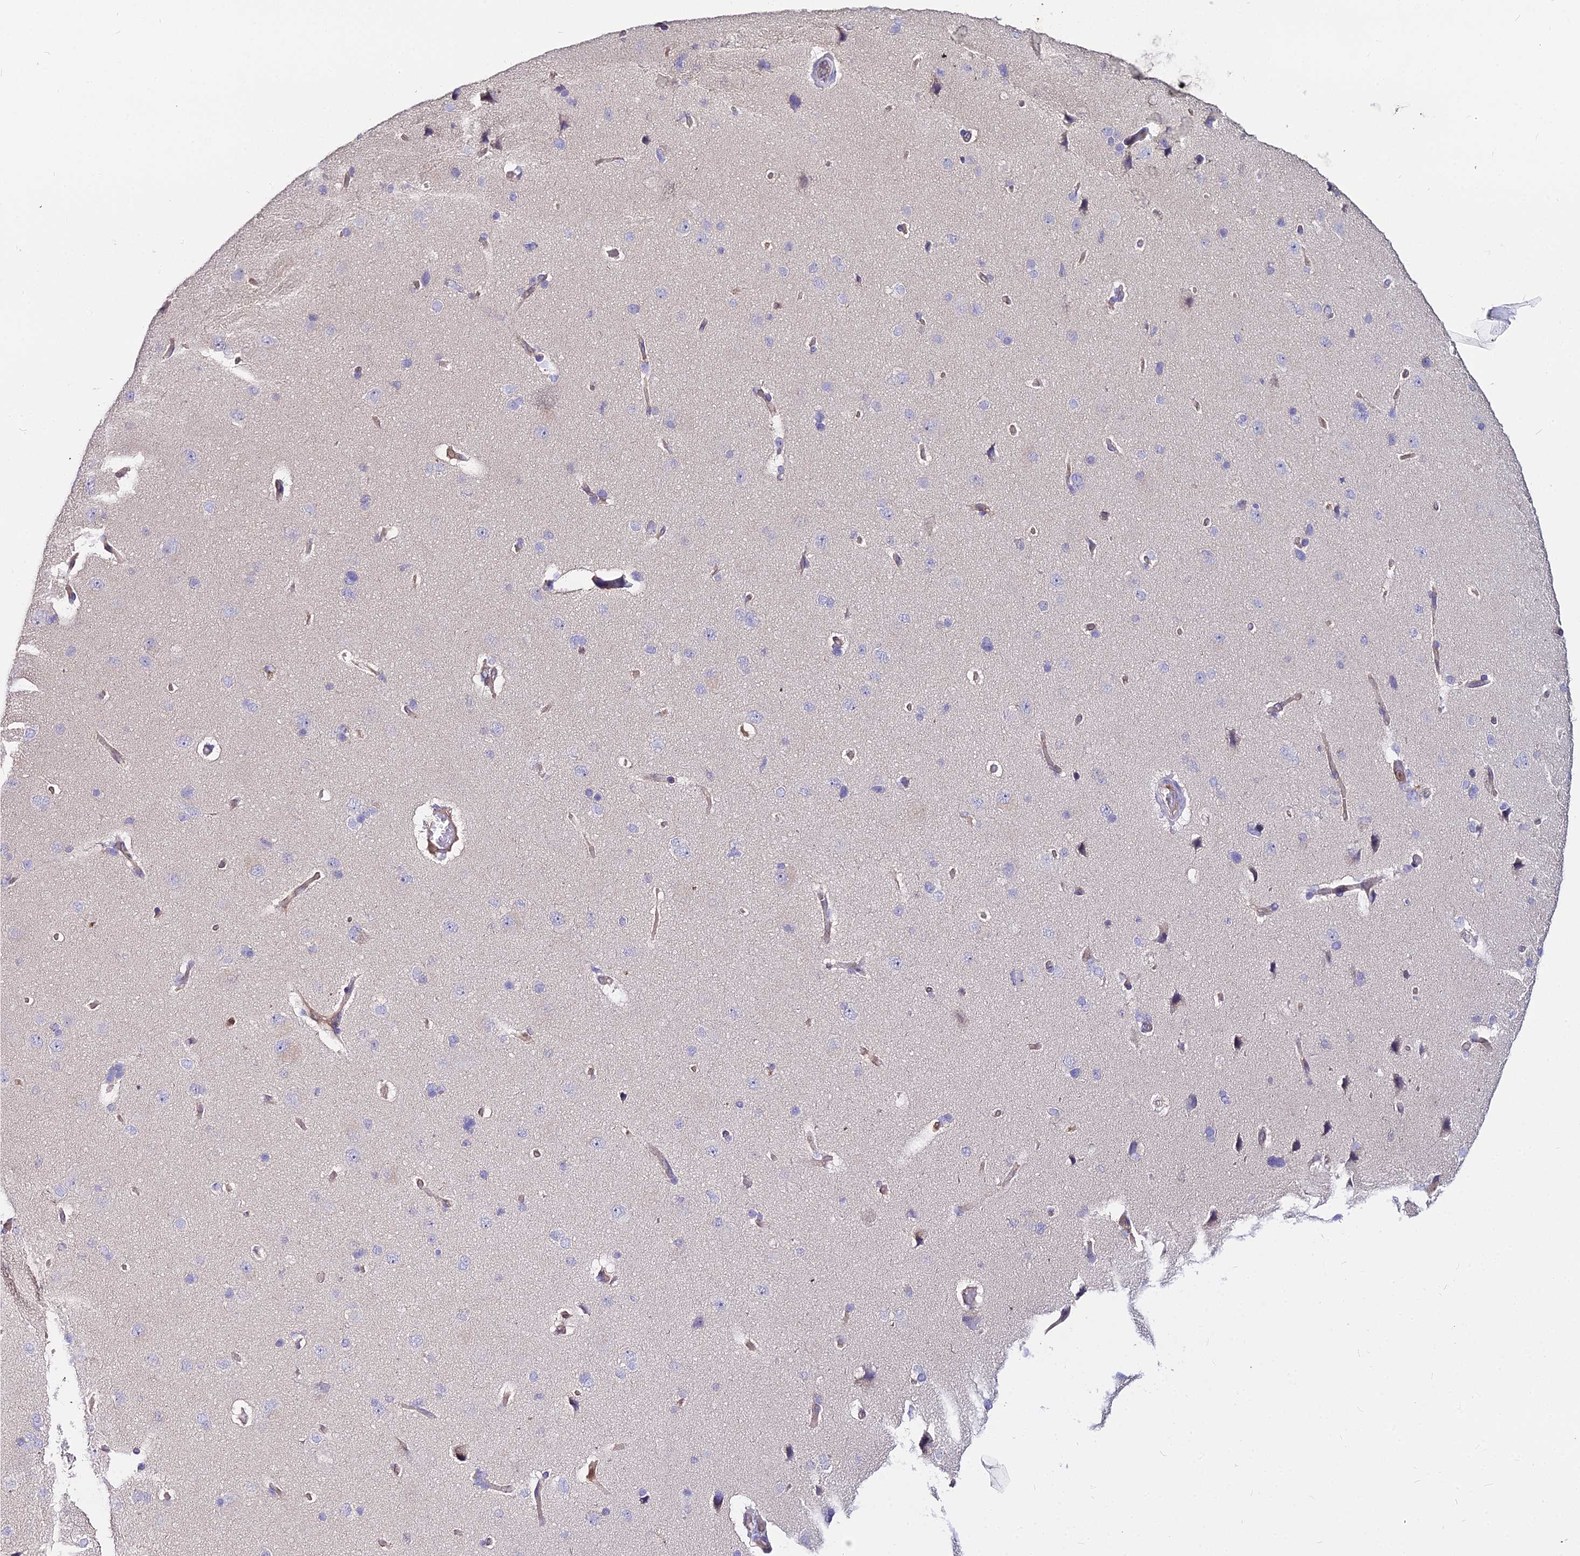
{"staining": {"intensity": "weak", "quantity": ">75%", "location": "cytoplasmic/membranous"}, "tissue": "cerebral cortex", "cell_type": "Endothelial cells", "image_type": "normal", "snomed": [{"axis": "morphology", "description": "Normal tissue, NOS"}, {"axis": "topography", "description": "Cerebral cortex"}], "caption": "High-power microscopy captured an immunohistochemistry (IHC) photomicrograph of normal cerebral cortex, revealing weak cytoplasmic/membranous expression in about >75% of endothelial cells.", "gene": "GLYAT", "patient": {"sex": "male", "age": 62}}